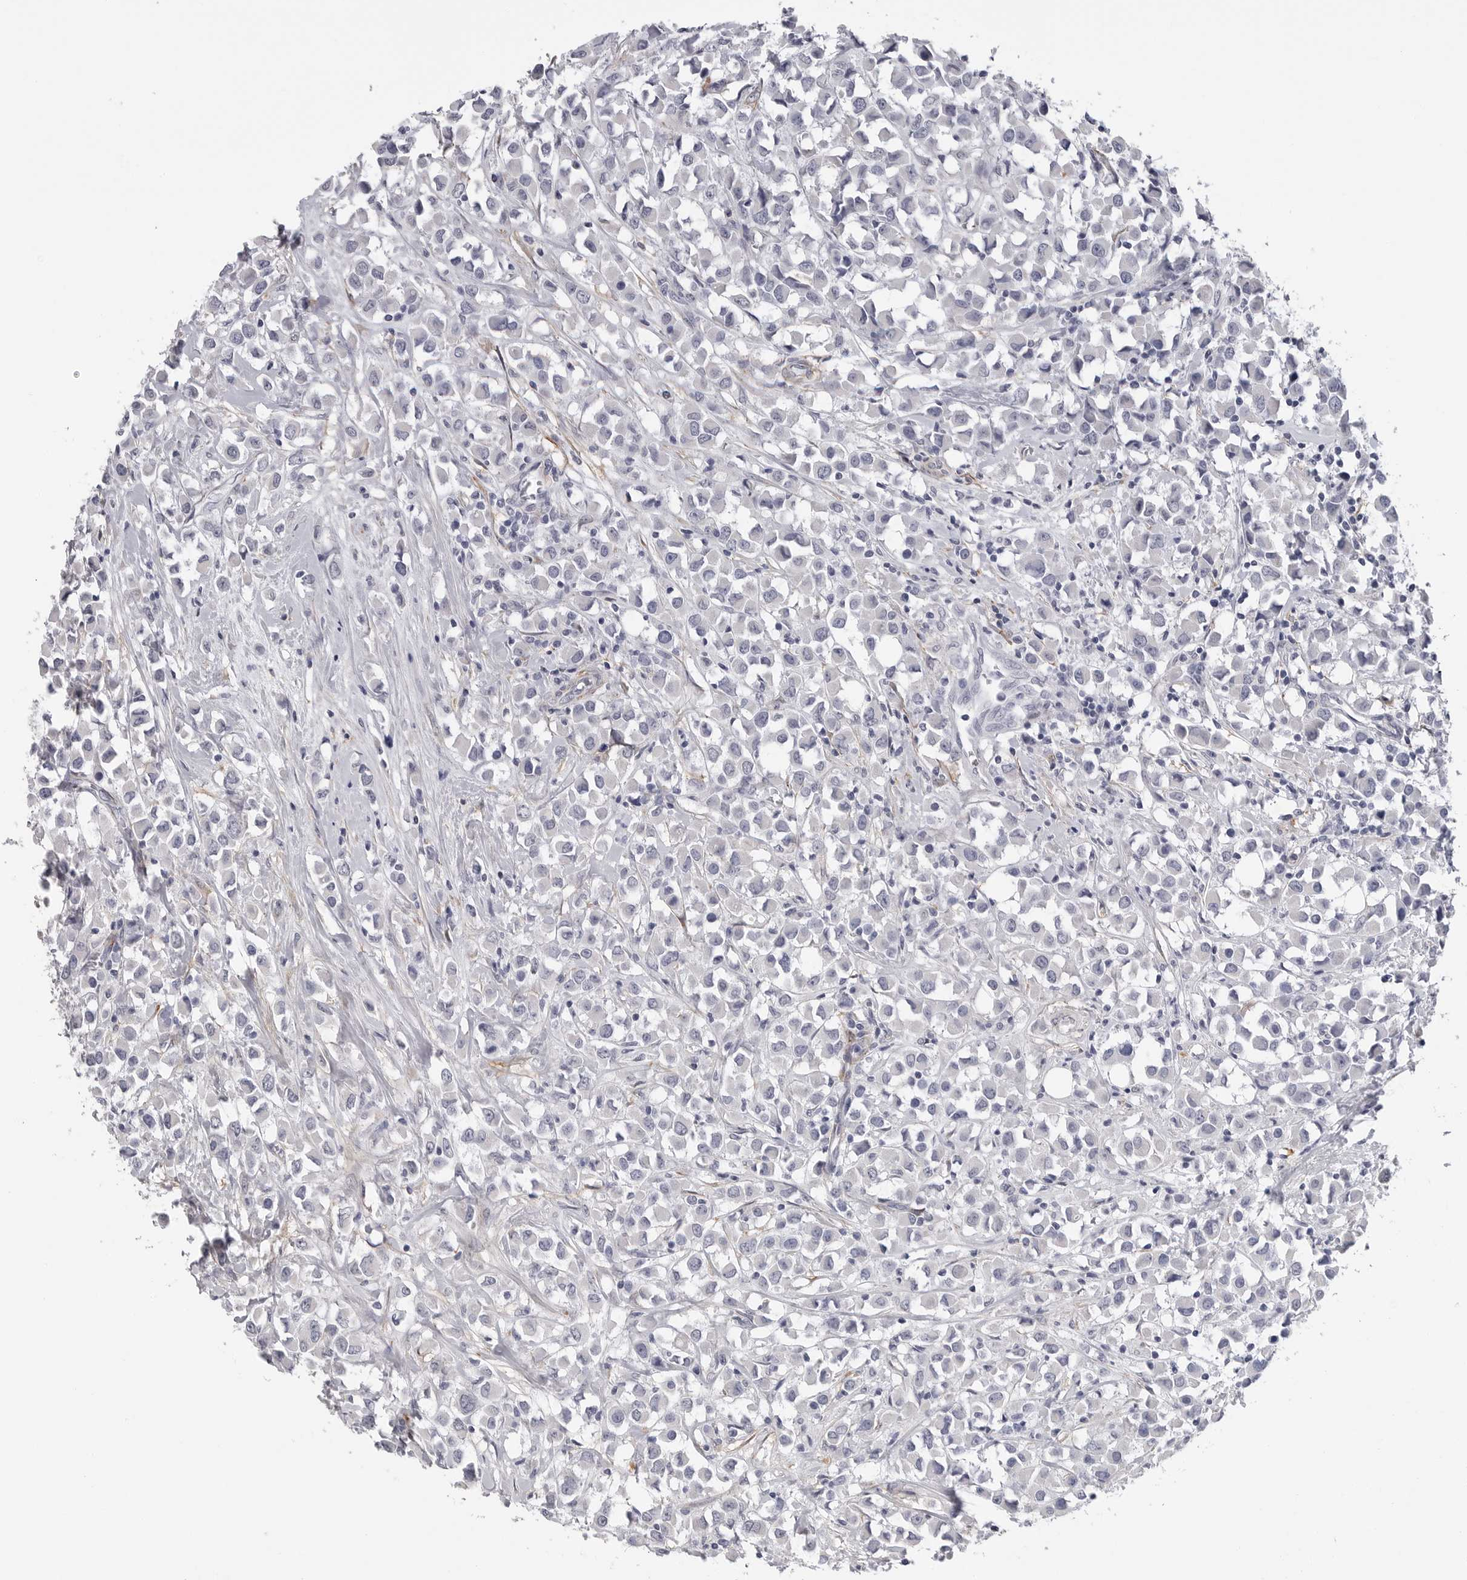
{"staining": {"intensity": "negative", "quantity": "none", "location": "none"}, "tissue": "breast cancer", "cell_type": "Tumor cells", "image_type": "cancer", "snomed": [{"axis": "morphology", "description": "Duct carcinoma"}, {"axis": "topography", "description": "Breast"}], "caption": "Intraductal carcinoma (breast) was stained to show a protein in brown. There is no significant positivity in tumor cells. (Stains: DAB (3,3'-diaminobenzidine) immunohistochemistry (IHC) with hematoxylin counter stain, Microscopy: brightfield microscopy at high magnification).", "gene": "AKAP12", "patient": {"sex": "female", "age": 61}}